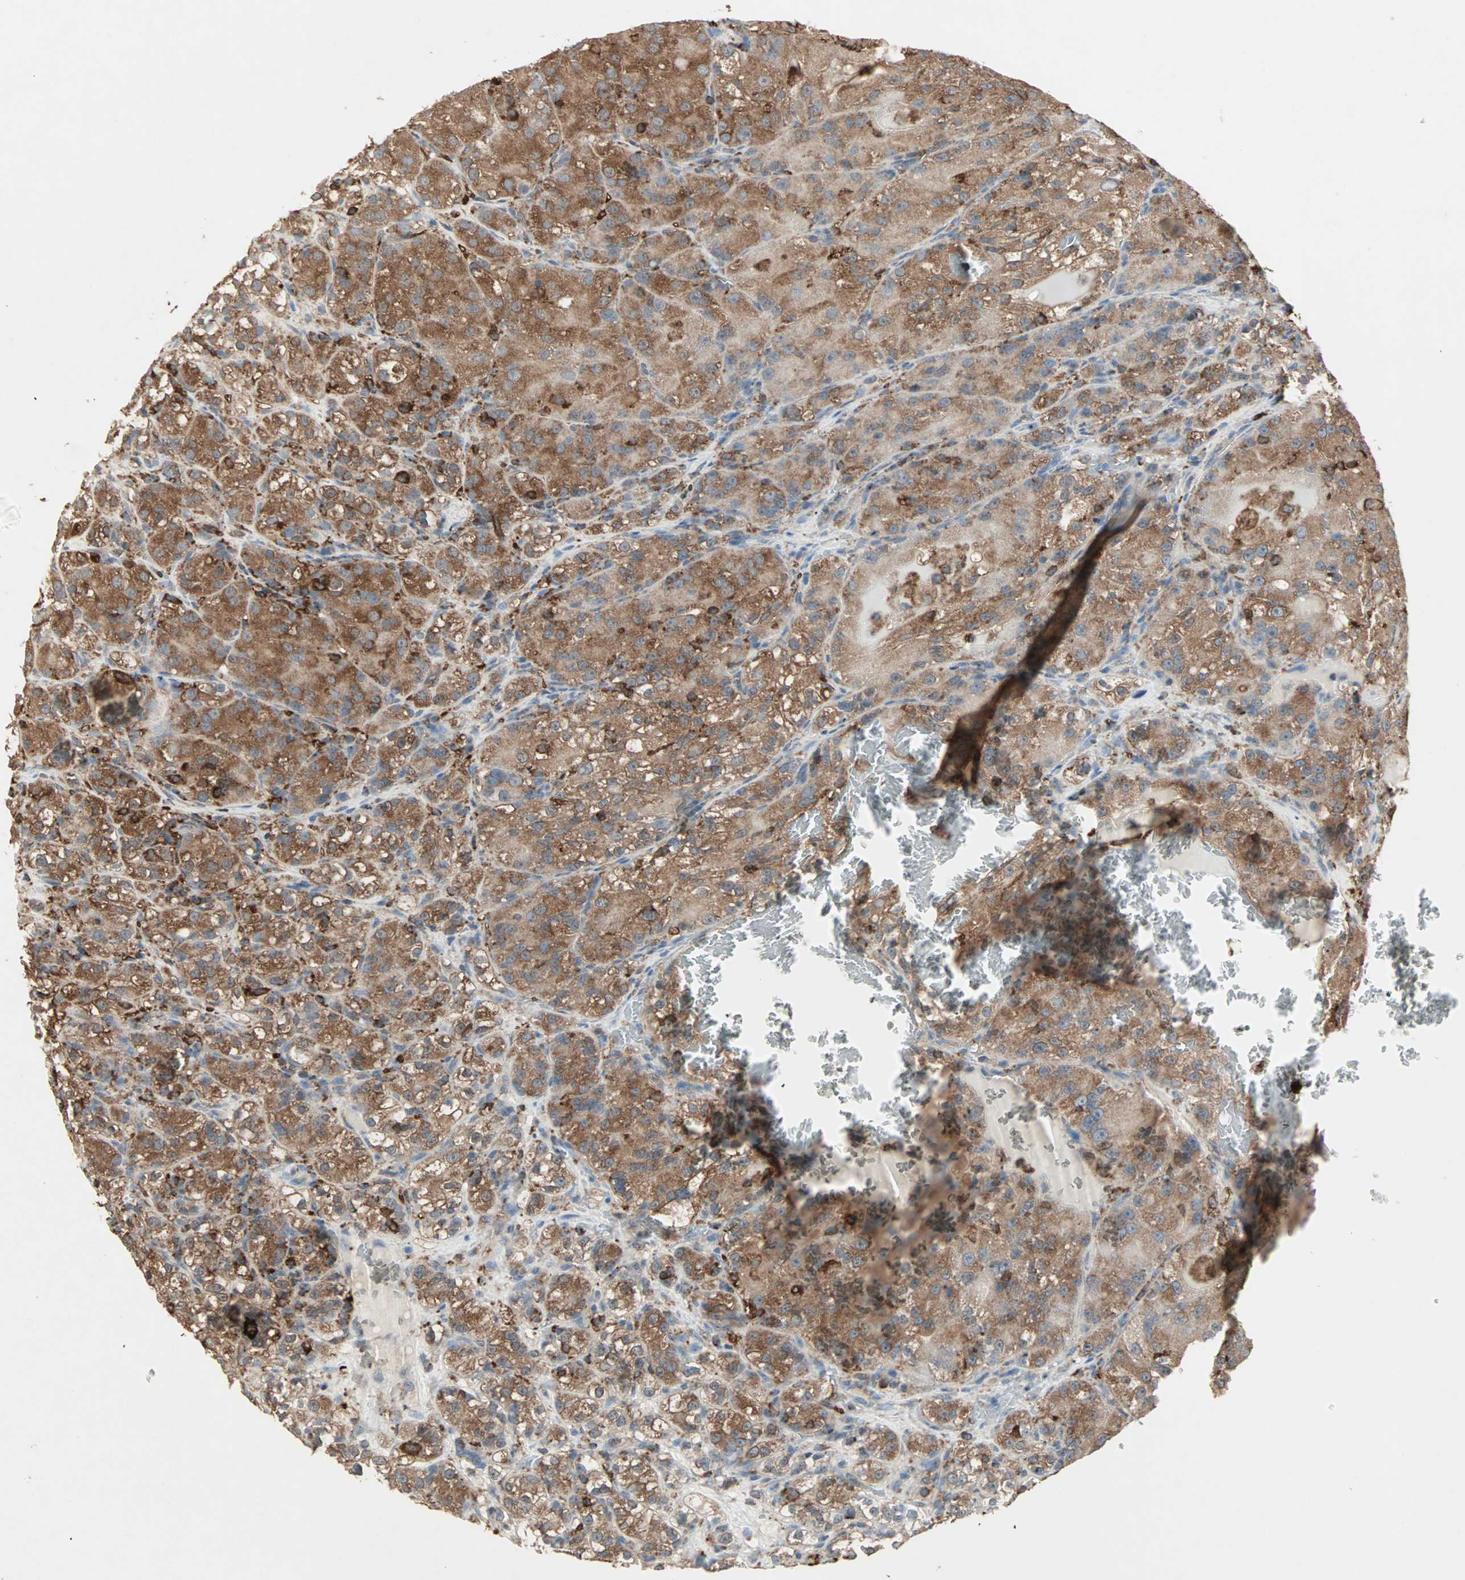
{"staining": {"intensity": "strong", "quantity": ">75%", "location": "cytoplasmic/membranous"}, "tissue": "renal cancer", "cell_type": "Tumor cells", "image_type": "cancer", "snomed": [{"axis": "morphology", "description": "Normal tissue, NOS"}, {"axis": "morphology", "description": "Adenocarcinoma, NOS"}, {"axis": "topography", "description": "Kidney"}], "caption": "Human renal cancer stained with a brown dye reveals strong cytoplasmic/membranous positive expression in approximately >75% of tumor cells.", "gene": "MMP3", "patient": {"sex": "male", "age": 61}}